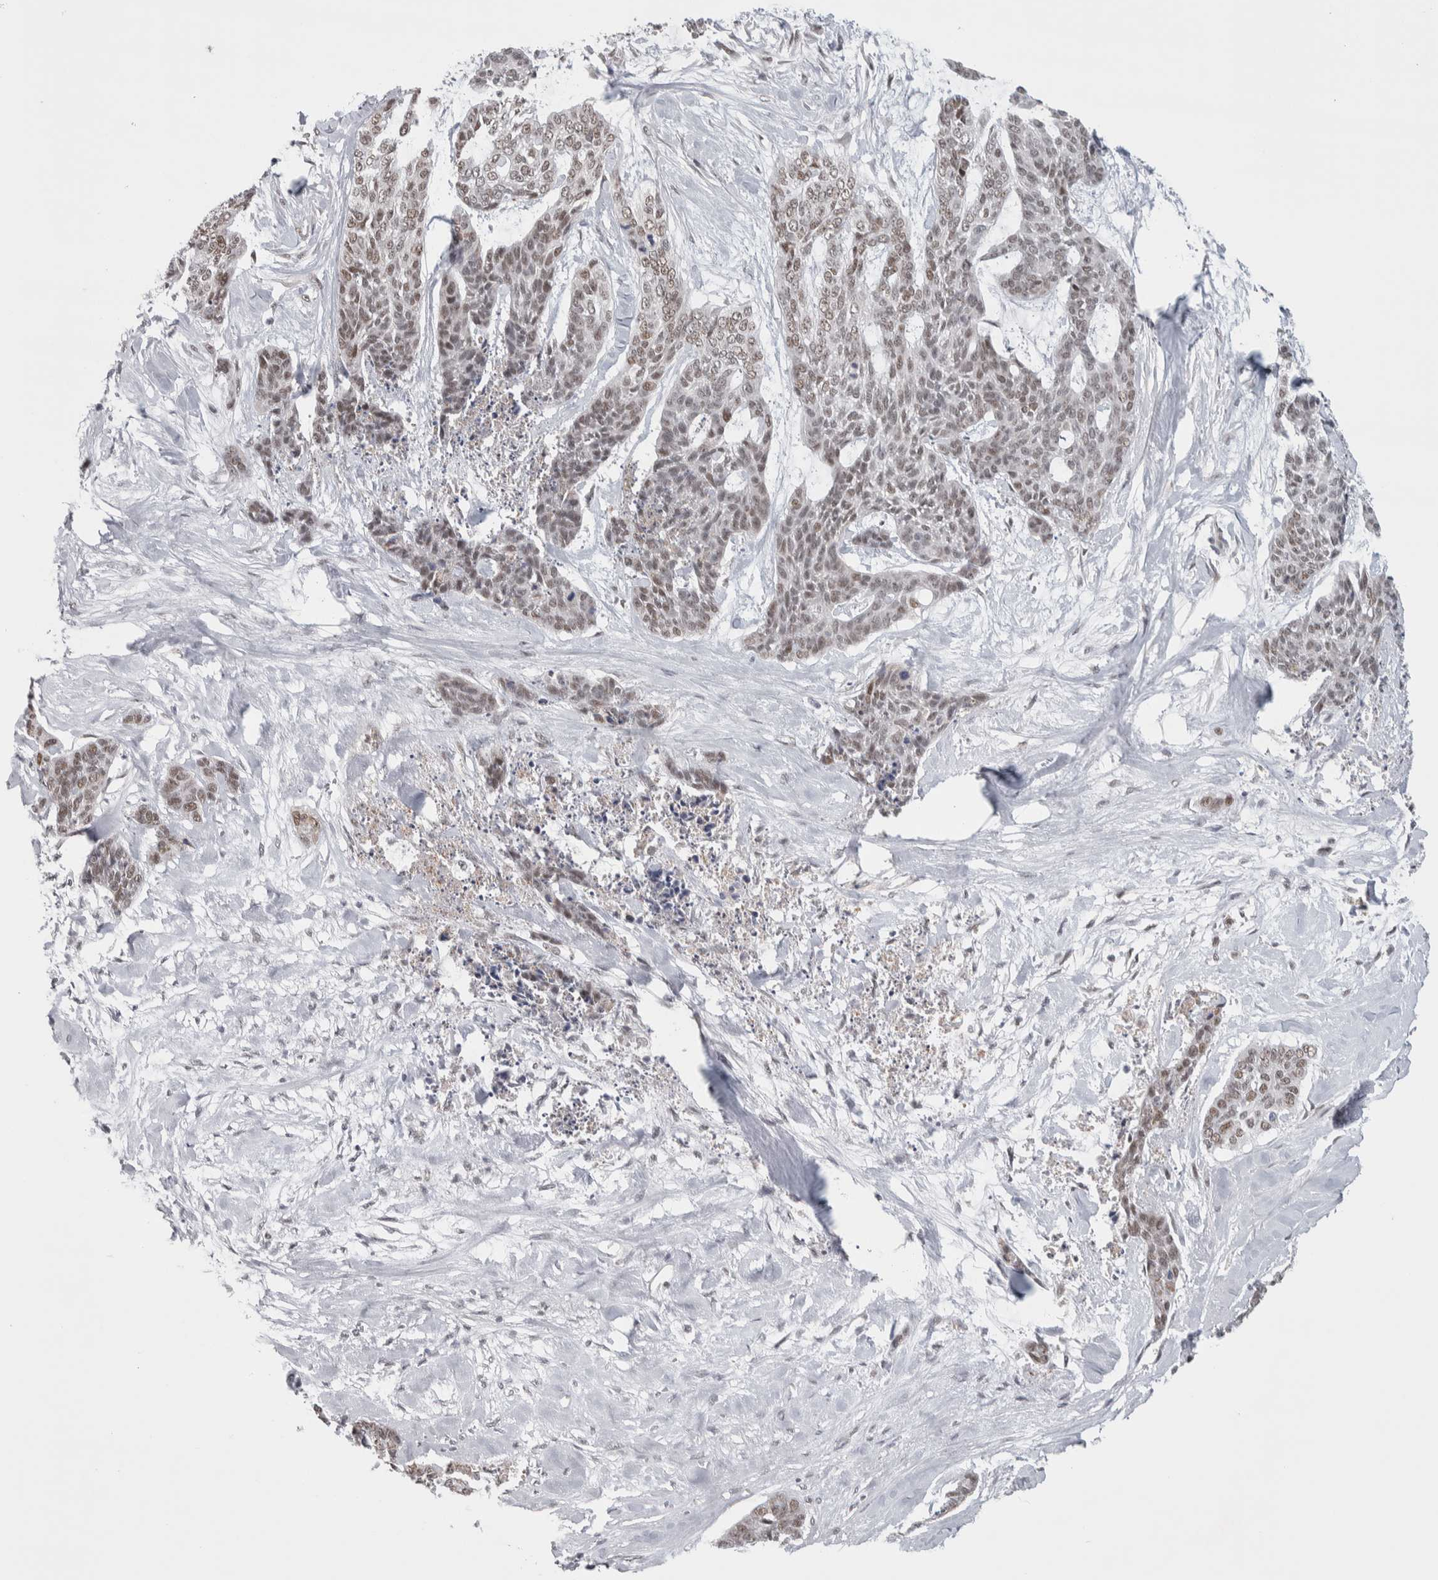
{"staining": {"intensity": "weak", "quantity": "25%-75%", "location": "nuclear"}, "tissue": "skin cancer", "cell_type": "Tumor cells", "image_type": "cancer", "snomed": [{"axis": "morphology", "description": "Basal cell carcinoma"}, {"axis": "topography", "description": "Skin"}], "caption": "A brown stain highlights weak nuclear staining of a protein in skin basal cell carcinoma tumor cells.", "gene": "HEXIM2", "patient": {"sex": "female", "age": 64}}